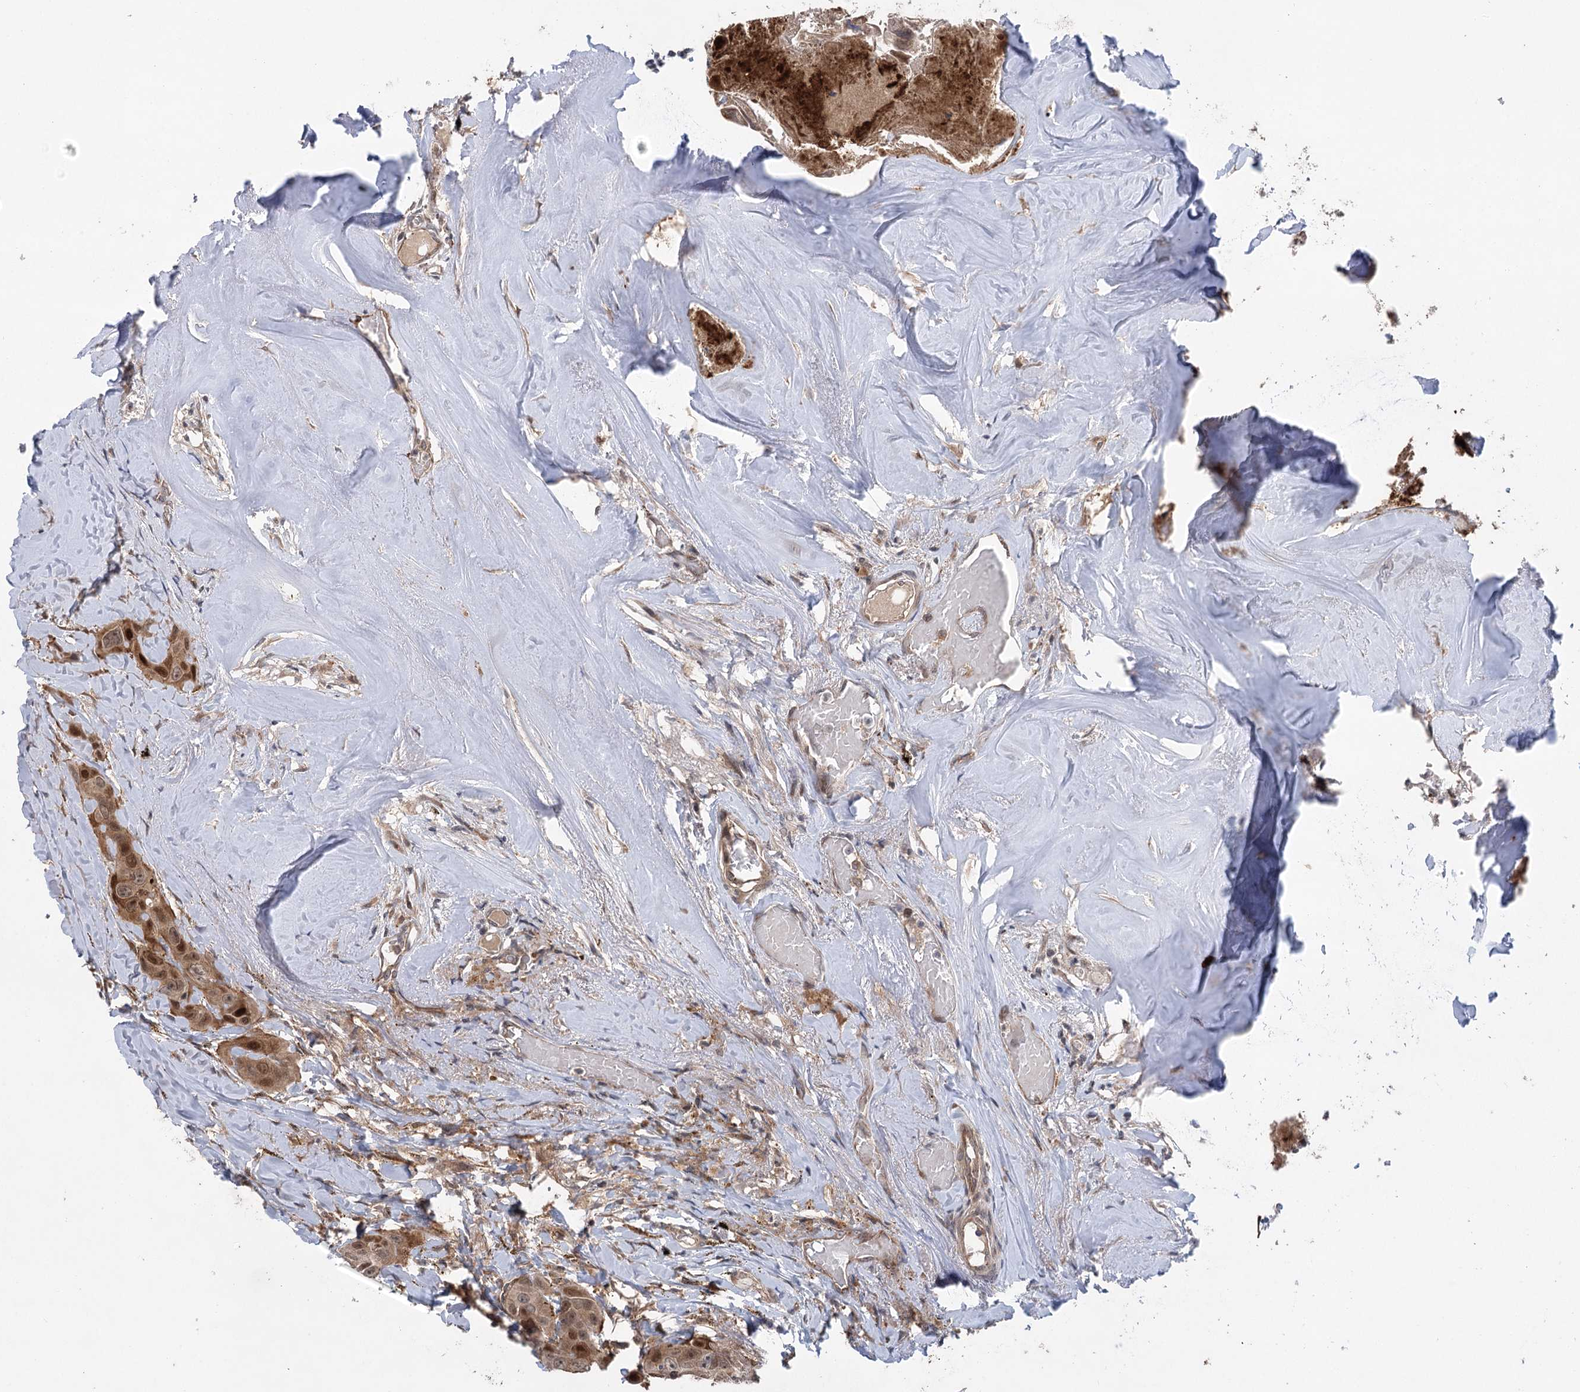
{"staining": {"intensity": "moderate", "quantity": ">75%", "location": "cytoplasmic/membranous,nuclear"}, "tissue": "head and neck cancer", "cell_type": "Tumor cells", "image_type": "cancer", "snomed": [{"axis": "morphology", "description": "Adenocarcinoma, NOS"}, {"axis": "morphology", "description": "Adenocarcinoma, metastatic, NOS"}, {"axis": "topography", "description": "Head-Neck"}], "caption": "This is an image of IHC staining of head and neck adenocarcinoma, which shows moderate staining in the cytoplasmic/membranous and nuclear of tumor cells.", "gene": "METTL24", "patient": {"sex": "male", "age": 75}}